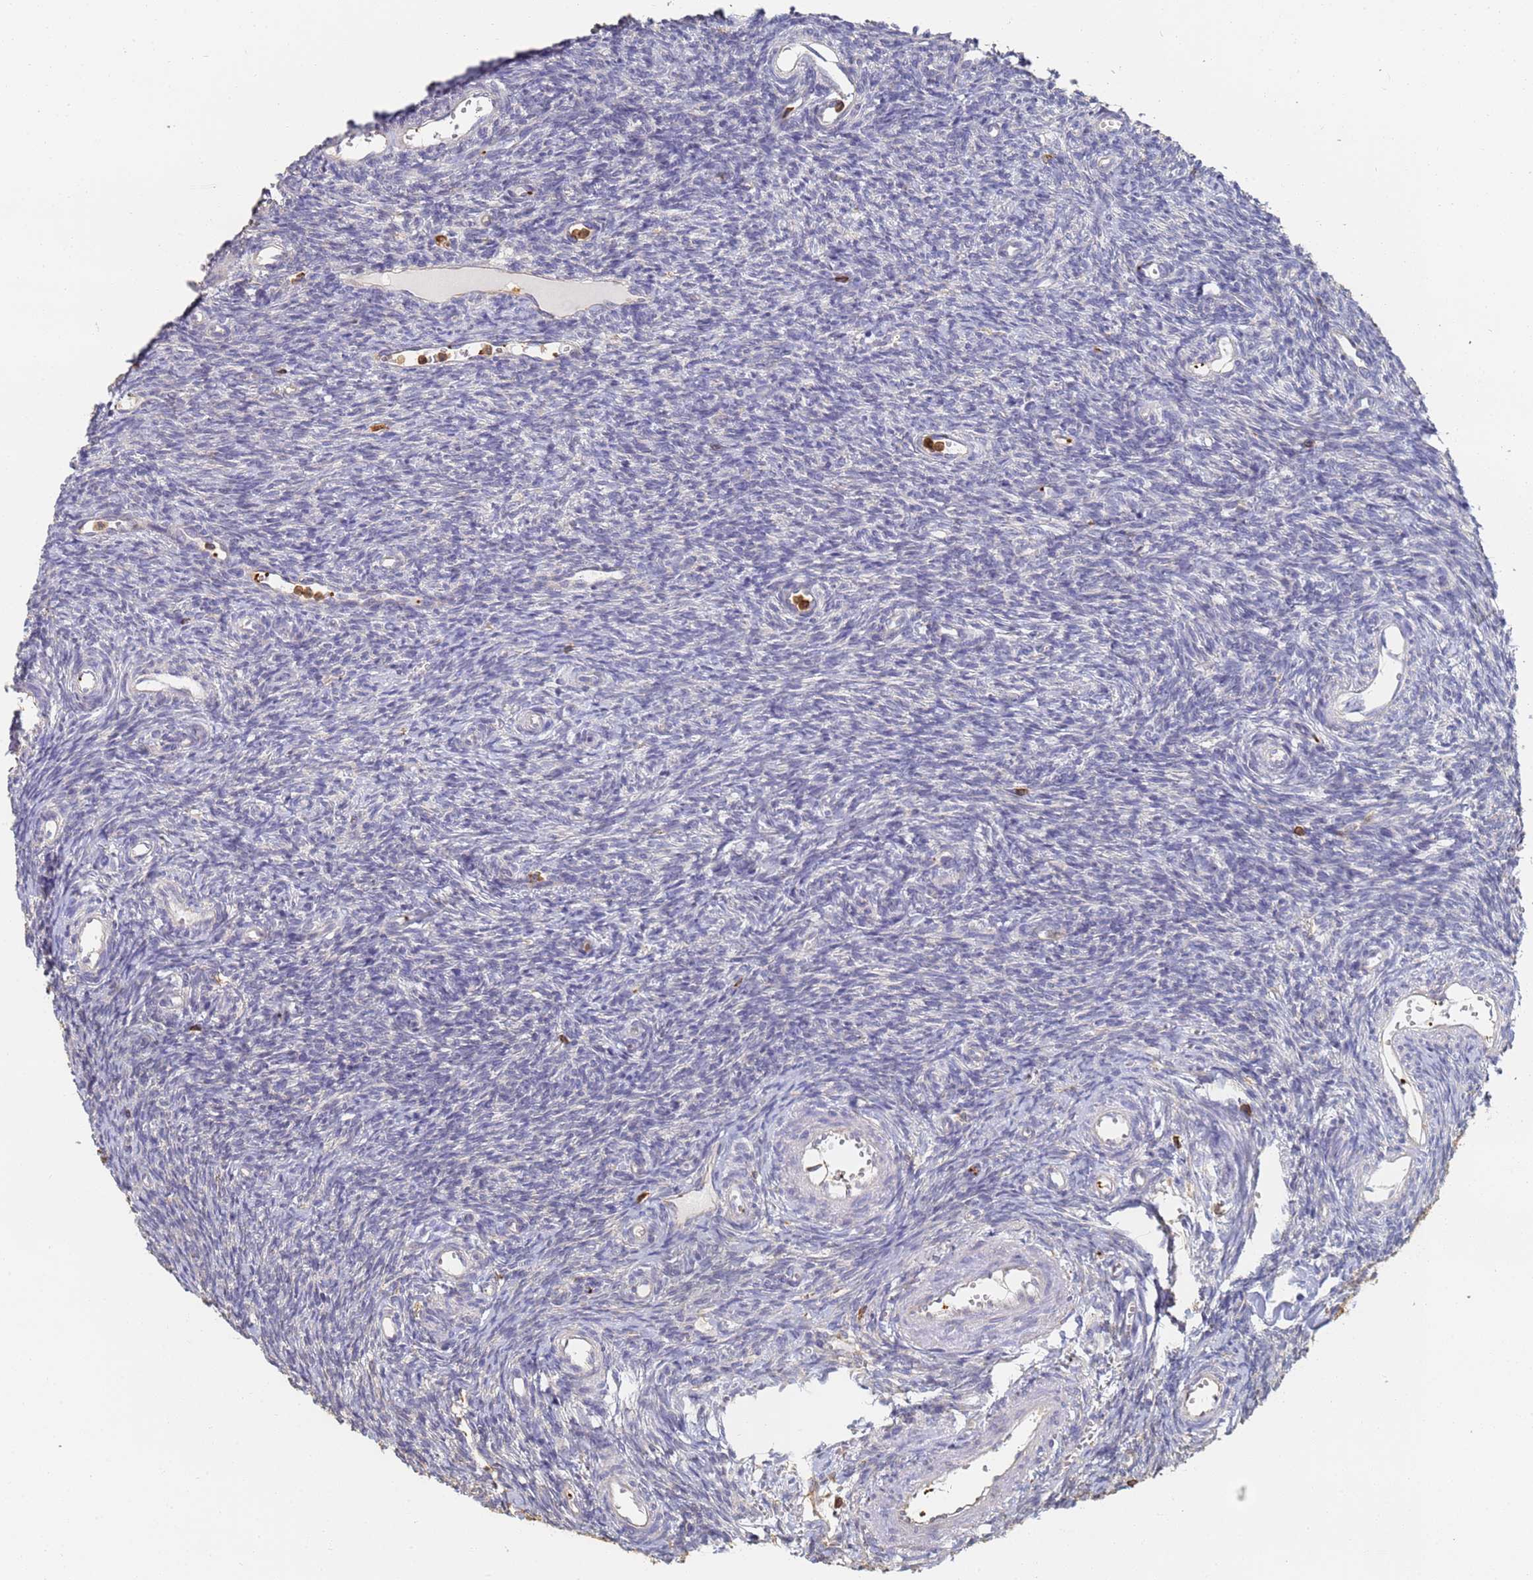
{"staining": {"intensity": "negative", "quantity": "none", "location": "none"}, "tissue": "ovary", "cell_type": "Ovarian stroma cells", "image_type": "normal", "snomed": [{"axis": "morphology", "description": "Normal tissue, NOS"}, {"axis": "topography", "description": "Ovary"}], "caption": "Immunohistochemical staining of unremarkable ovary exhibits no significant expression in ovarian stroma cells.", "gene": "BIN2", "patient": {"sex": "female", "age": 39}}